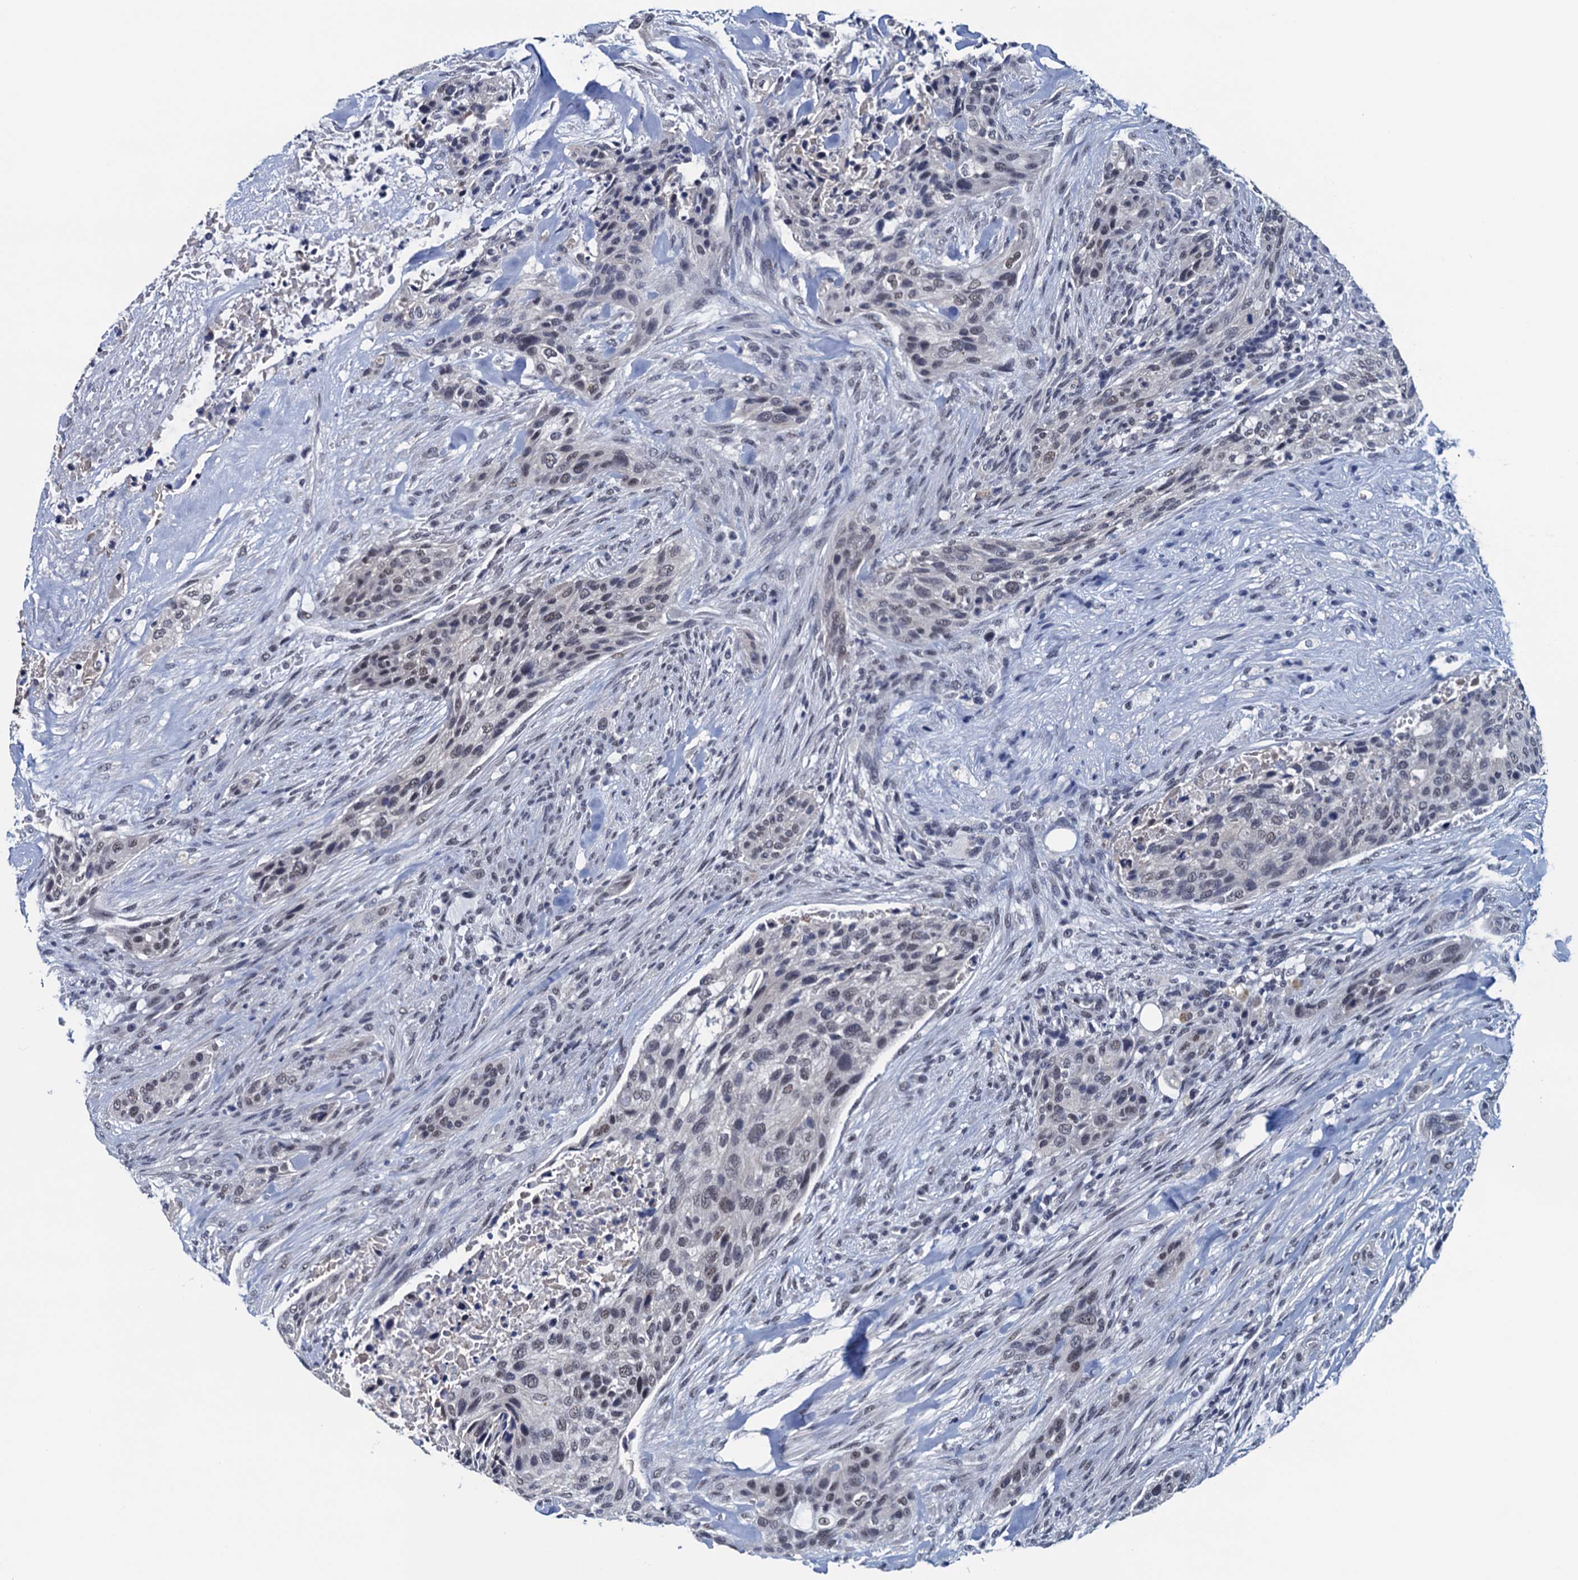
{"staining": {"intensity": "weak", "quantity": "<25%", "location": "nuclear"}, "tissue": "urothelial cancer", "cell_type": "Tumor cells", "image_type": "cancer", "snomed": [{"axis": "morphology", "description": "Urothelial carcinoma, High grade"}, {"axis": "topography", "description": "Urinary bladder"}], "caption": "Immunohistochemistry of urothelial carcinoma (high-grade) displays no positivity in tumor cells.", "gene": "FNBP4", "patient": {"sex": "male", "age": 35}}